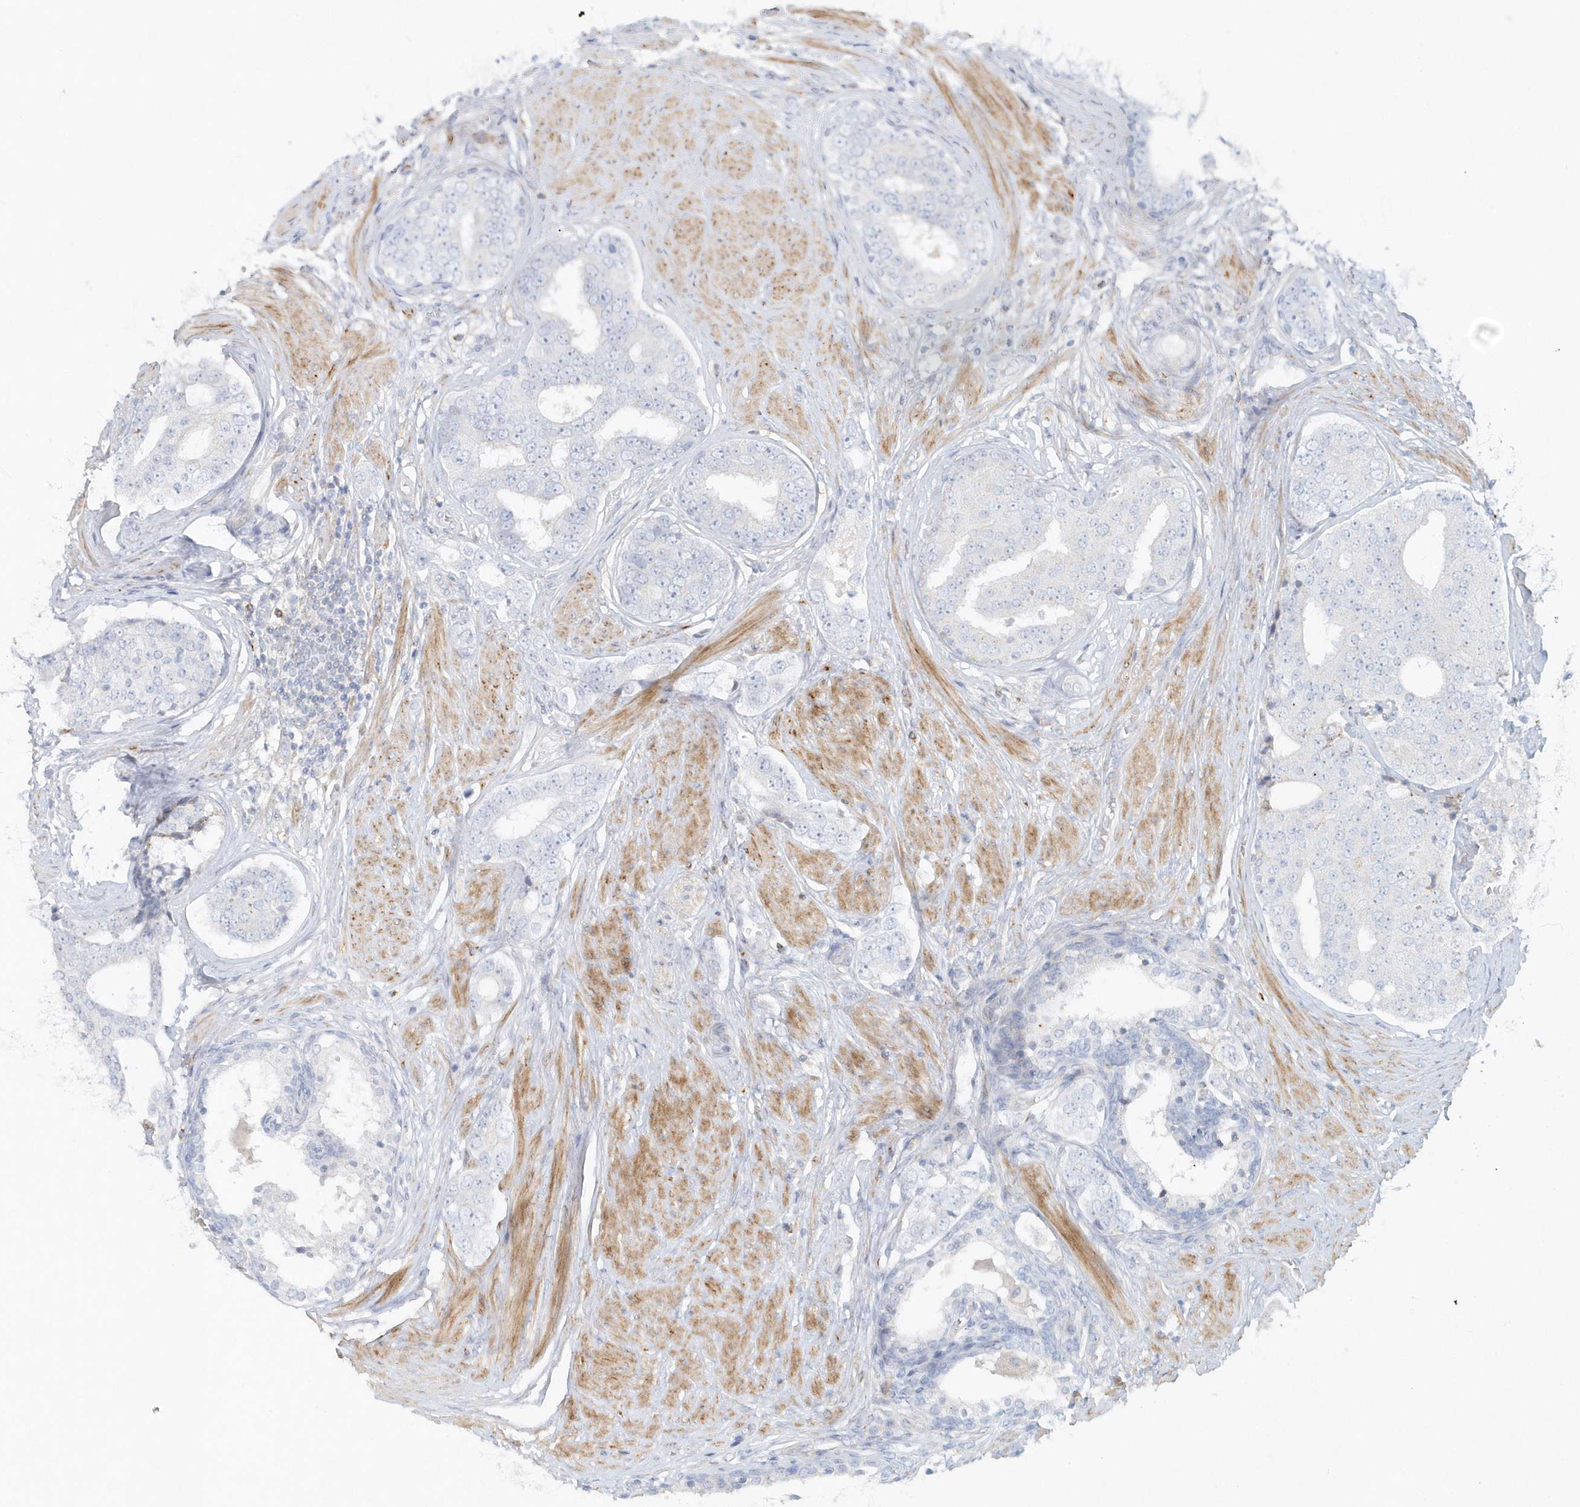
{"staining": {"intensity": "negative", "quantity": "none", "location": "none"}, "tissue": "prostate cancer", "cell_type": "Tumor cells", "image_type": "cancer", "snomed": [{"axis": "morphology", "description": "Adenocarcinoma, High grade"}, {"axis": "topography", "description": "Prostate"}], "caption": "Immunohistochemistry (IHC) photomicrograph of high-grade adenocarcinoma (prostate) stained for a protein (brown), which reveals no expression in tumor cells.", "gene": "DNAH1", "patient": {"sex": "male", "age": 56}}